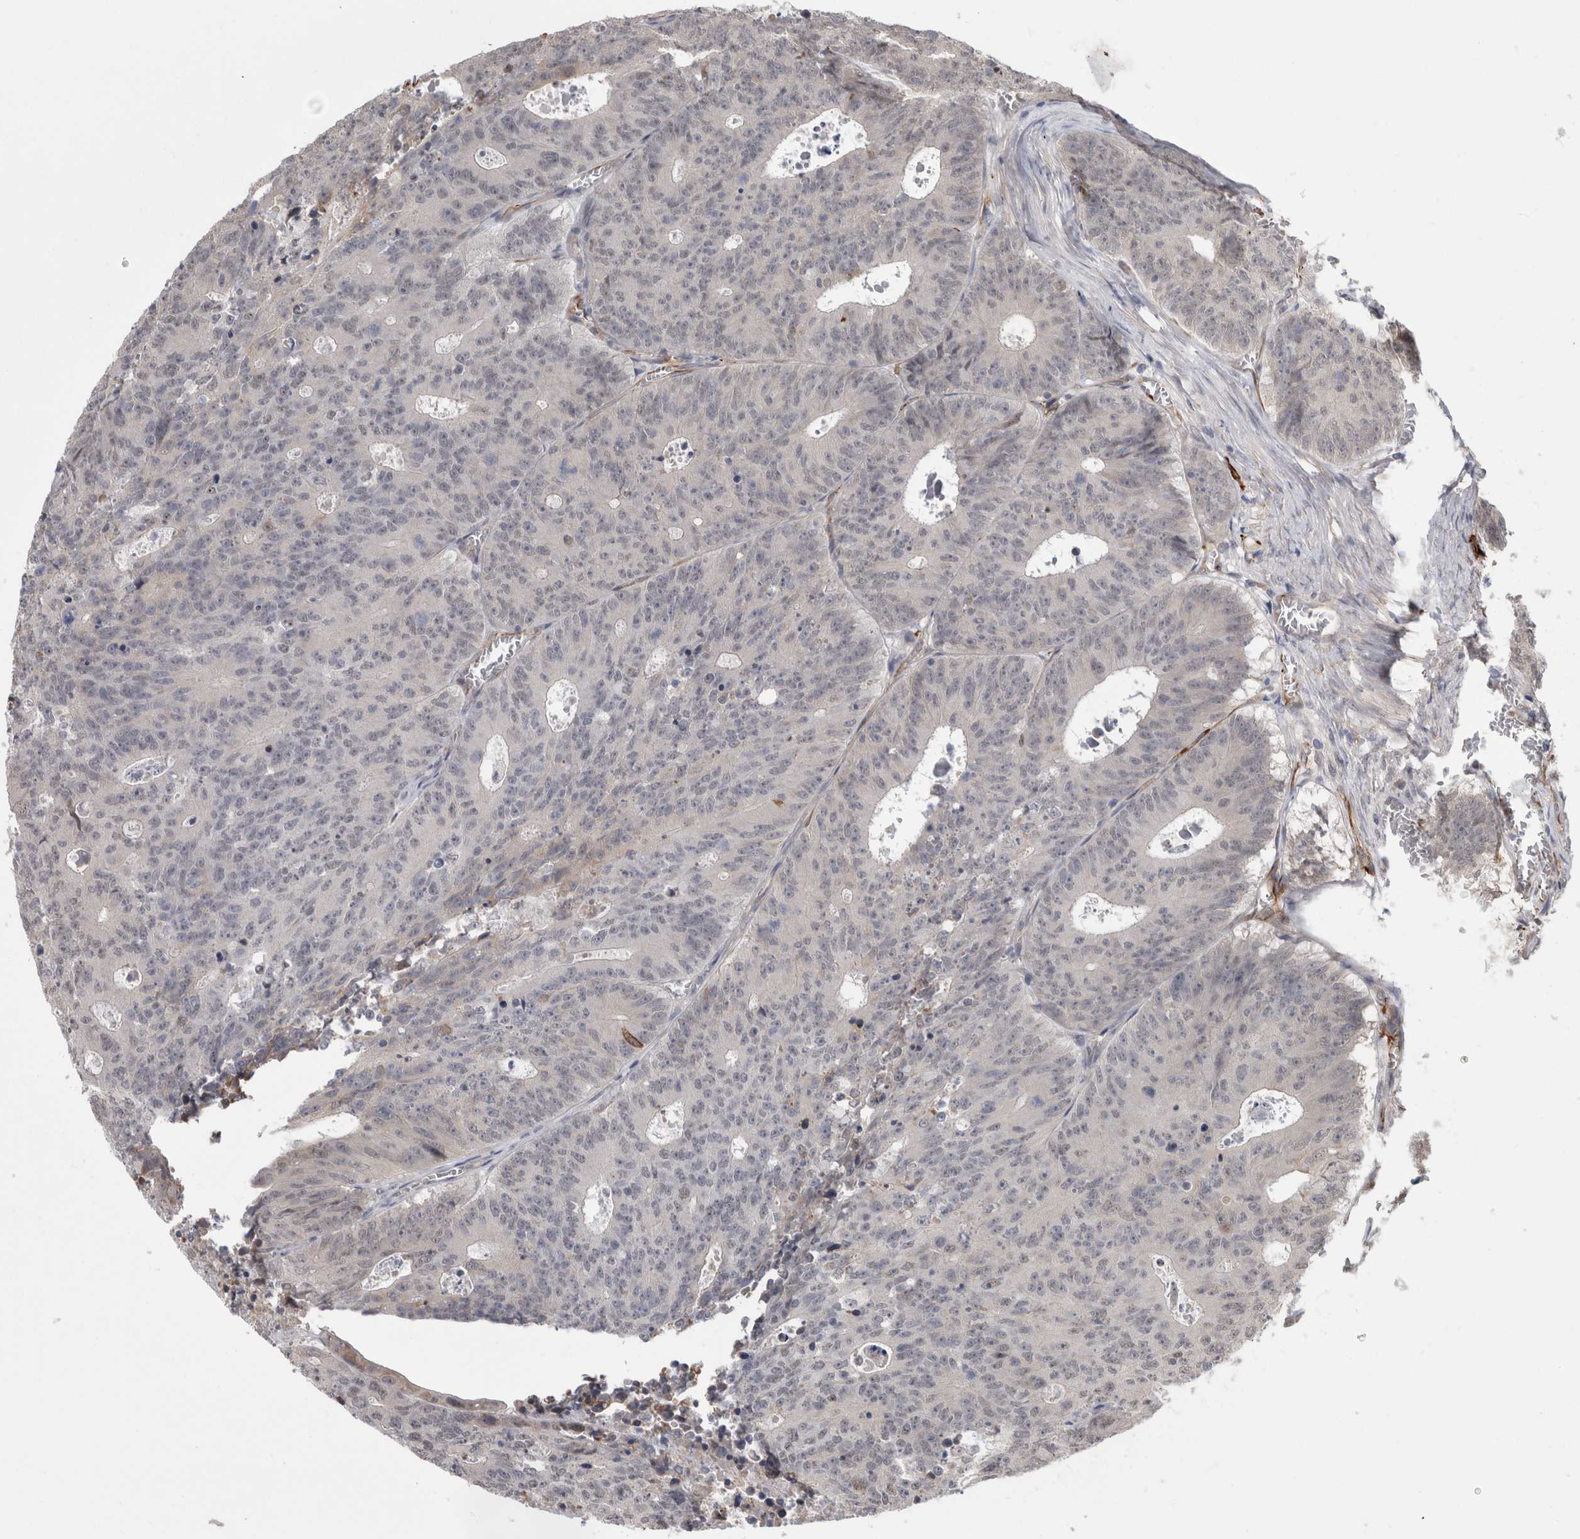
{"staining": {"intensity": "negative", "quantity": "none", "location": "none"}, "tissue": "colorectal cancer", "cell_type": "Tumor cells", "image_type": "cancer", "snomed": [{"axis": "morphology", "description": "Adenocarcinoma, NOS"}, {"axis": "topography", "description": "Colon"}], "caption": "An IHC photomicrograph of colorectal cancer (adenocarcinoma) is shown. There is no staining in tumor cells of colorectal cancer (adenocarcinoma).", "gene": "FAM83H", "patient": {"sex": "male", "age": 87}}